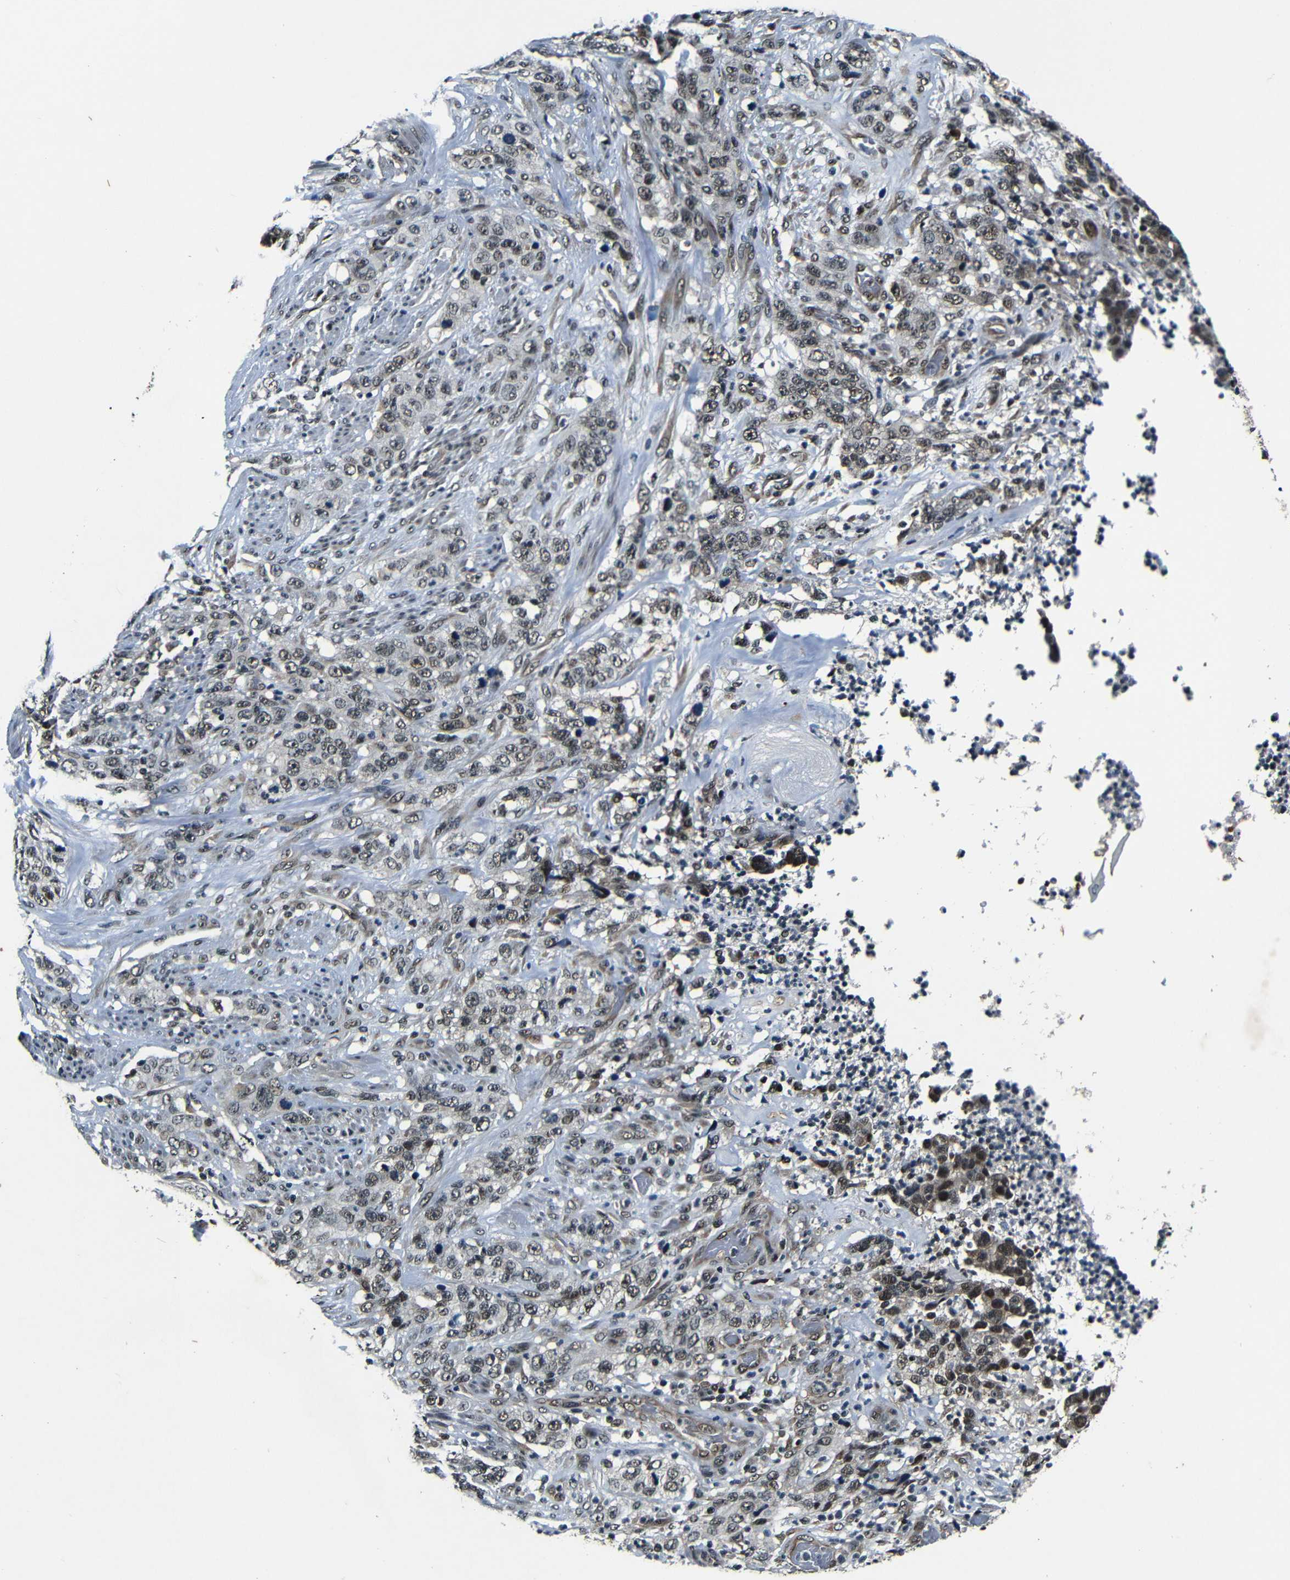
{"staining": {"intensity": "weak", "quantity": ">75%", "location": "nuclear"}, "tissue": "stomach cancer", "cell_type": "Tumor cells", "image_type": "cancer", "snomed": [{"axis": "morphology", "description": "Adenocarcinoma, NOS"}, {"axis": "topography", "description": "Stomach"}], "caption": "Immunohistochemistry (IHC) histopathology image of human stomach adenocarcinoma stained for a protein (brown), which exhibits low levels of weak nuclear positivity in approximately >75% of tumor cells.", "gene": "FOXD4", "patient": {"sex": "male", "age": 48}}